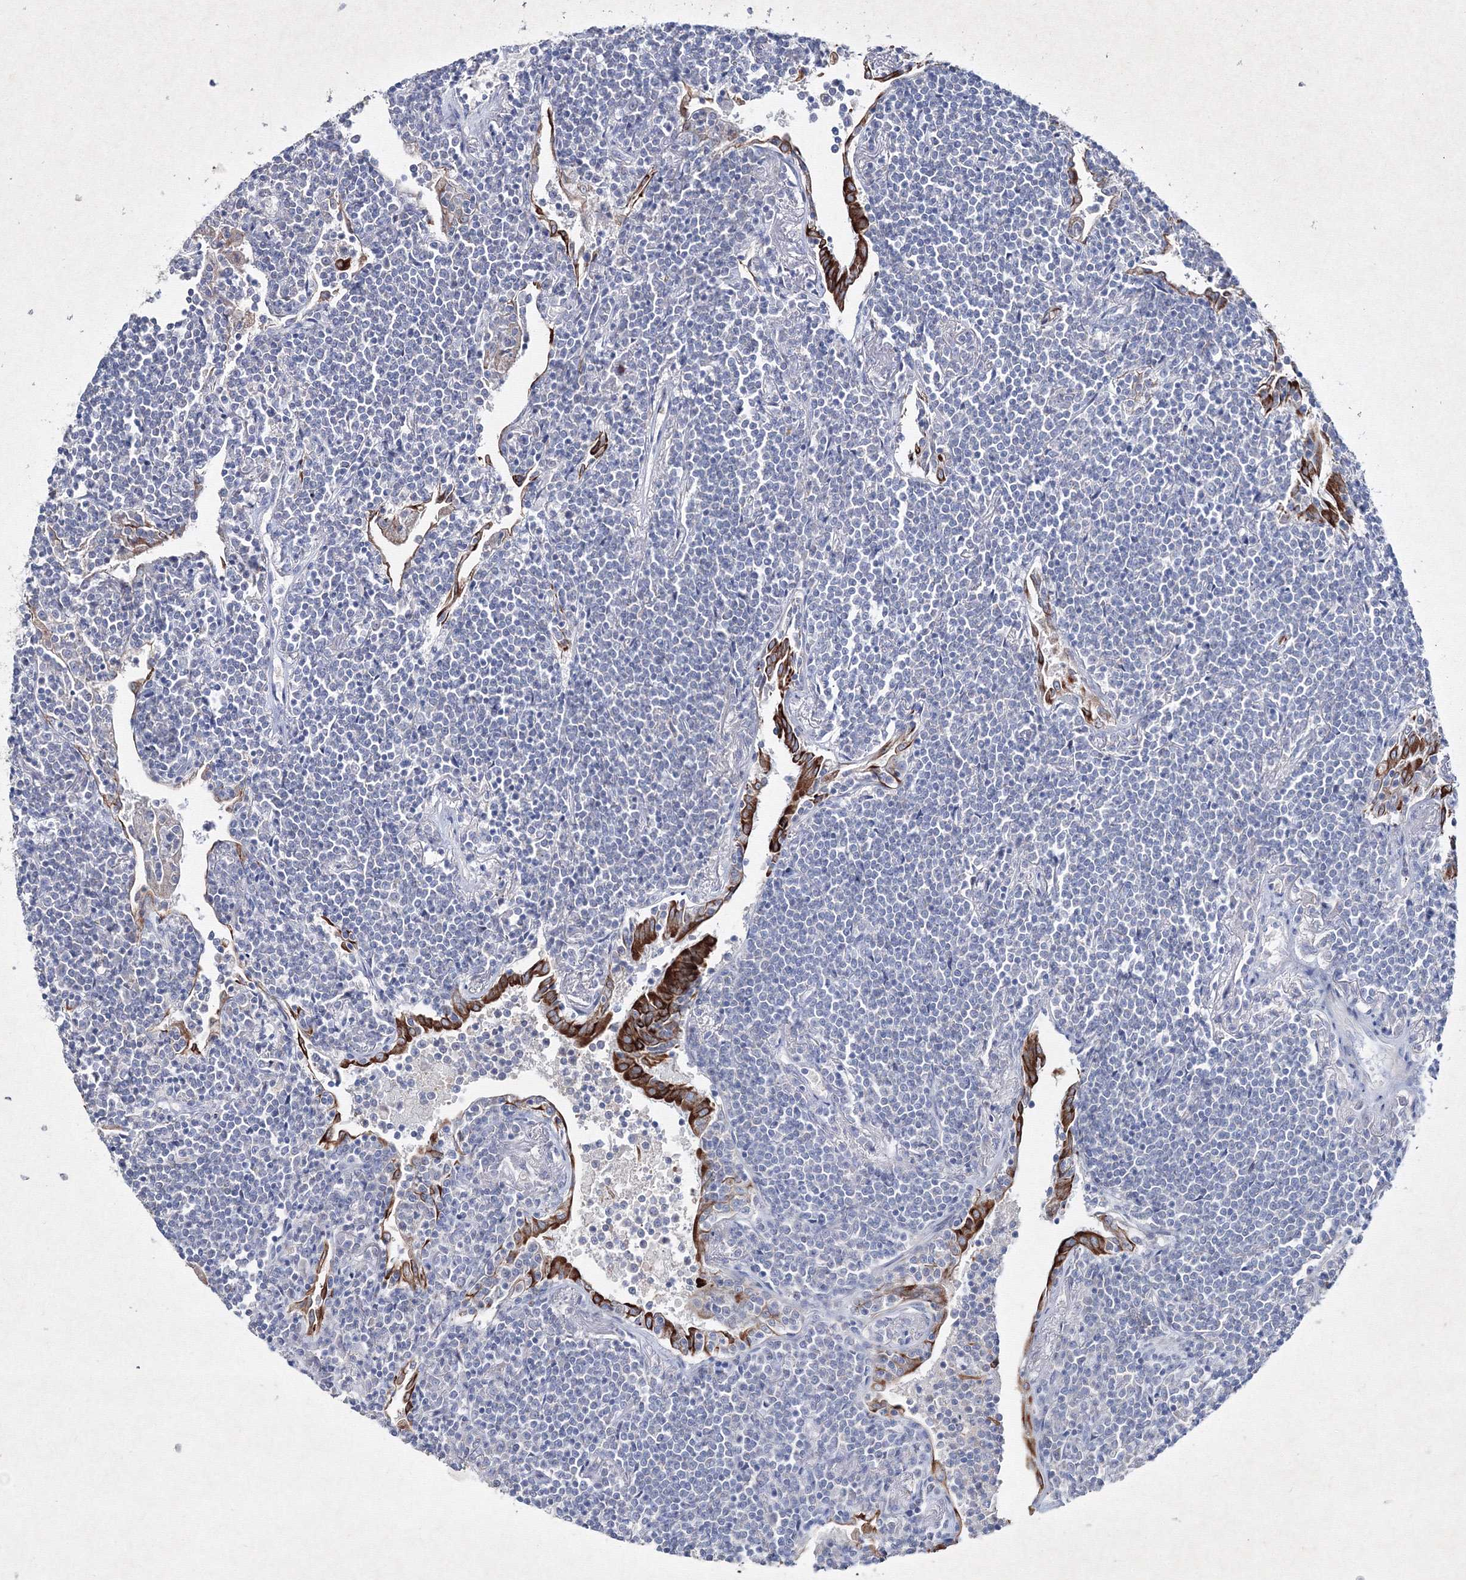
{"staining": {"intensity": "negative", "quantity": "none", "location": "none"}, "tissue": "lymphoma", "cell_type": "Tumor cells", "image_type": "cancer", "snomed": [{"axis": "morphology", "description": "Malignant lymphoma, non-Hodgkin's type, Low grade"}, {"axis": "topography", "description": "Lung"}], "caption": "Human lymphoma stained for a protein using IHC displays no staining in tumor cells.", "gene": "SMIM29", "patient": {"sex": "female", "age": 71}}